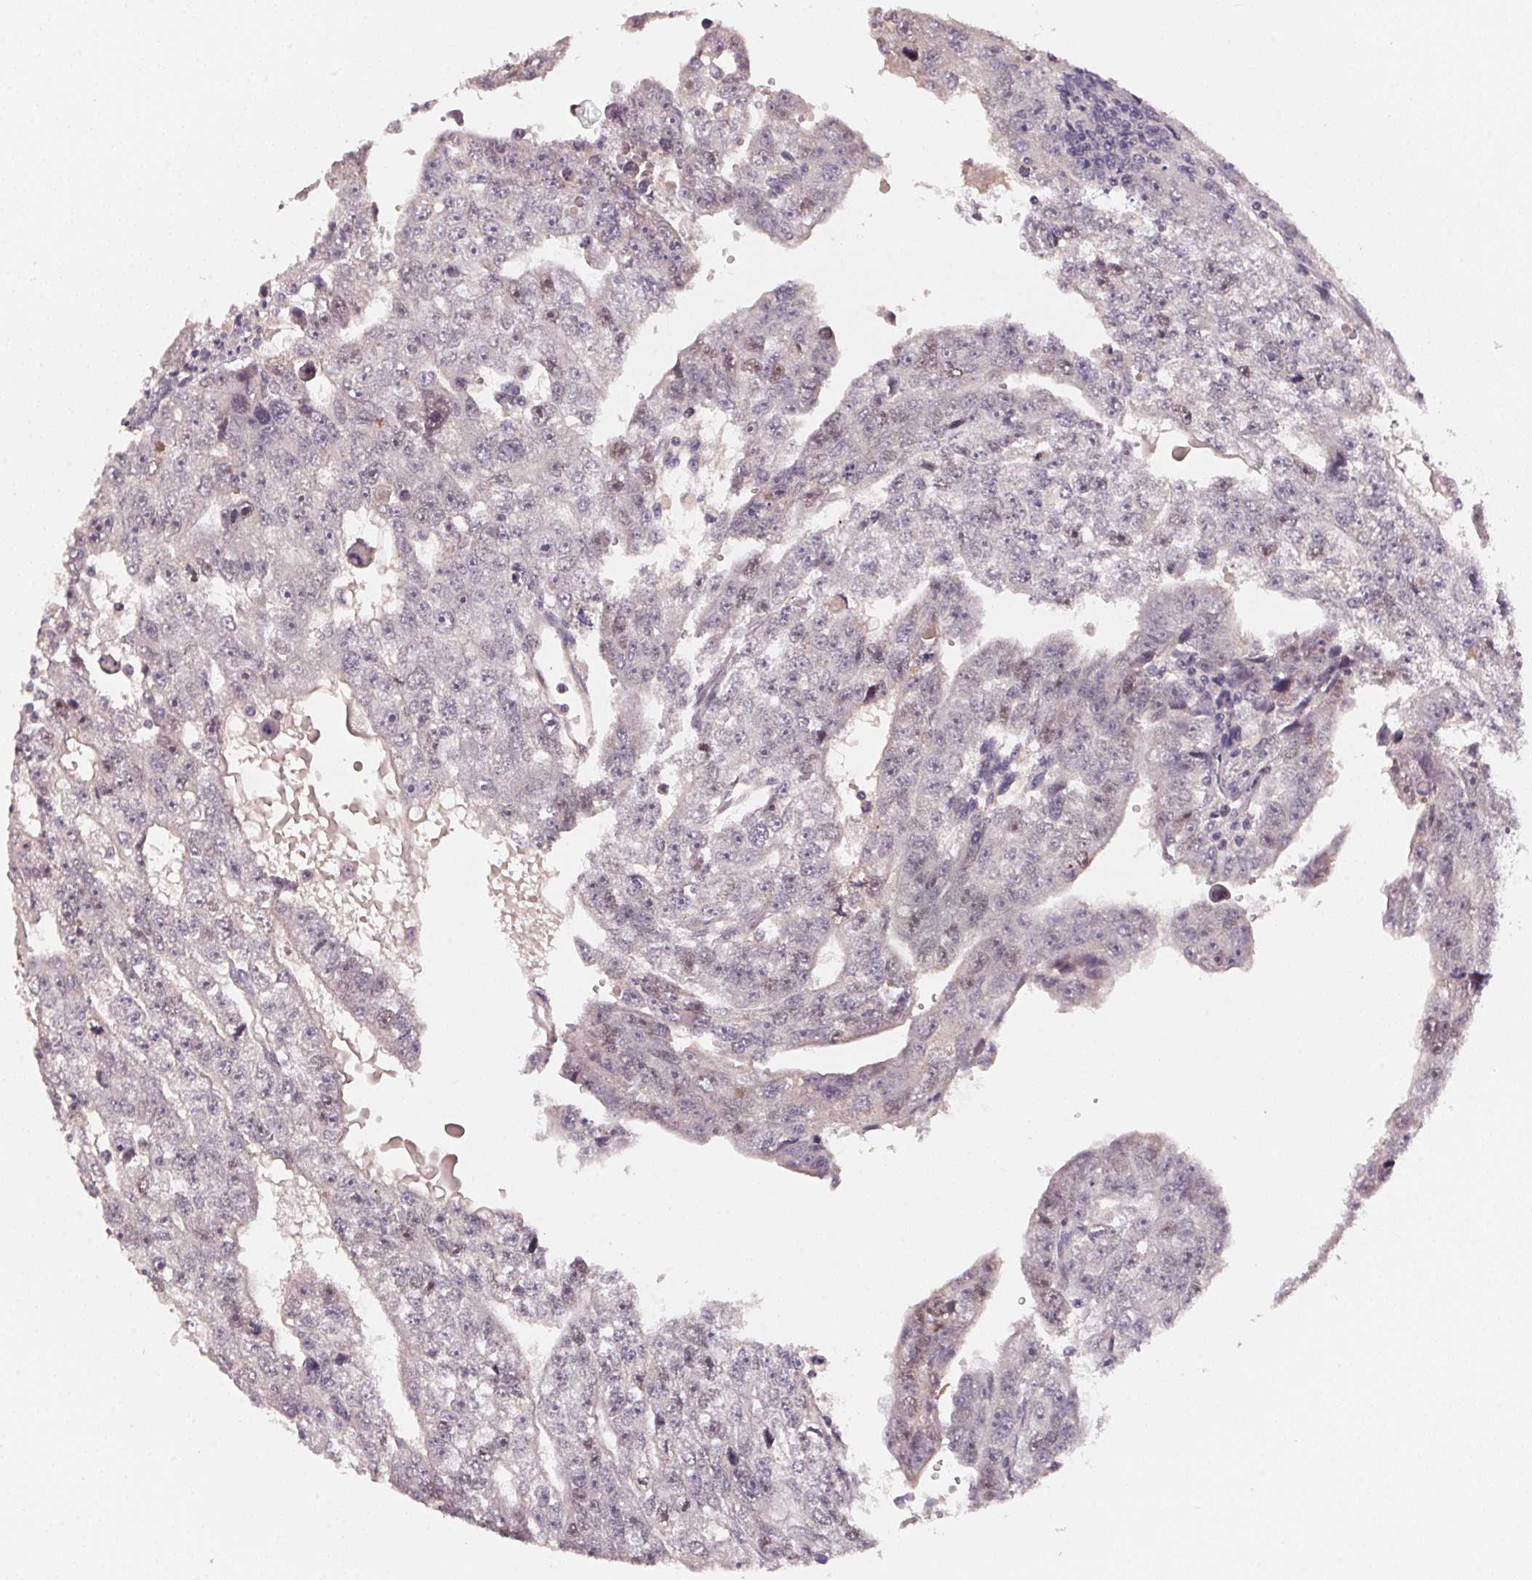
{"staining": {"intensity": "weak", "quantity": "<25%", "location": "nuclear"}, "tissue": "testis cancer", "cell_type": "Tumor cells", "image_type": "cancer", "snomed": [{"axis": "morphology", "description": "Carcinoma, Embryonal, NOS"}, {"axis": "topography", "description": "Testis"}], "caption": "DAB (3,3'-diaminobenzidine) immunohistochemical staining of human testis cancer (embryonal carcinoma) displays no significant positivity in tumor cells.", "gene": "KIFC1", "patient": {"sex": "male", "age": 20}}